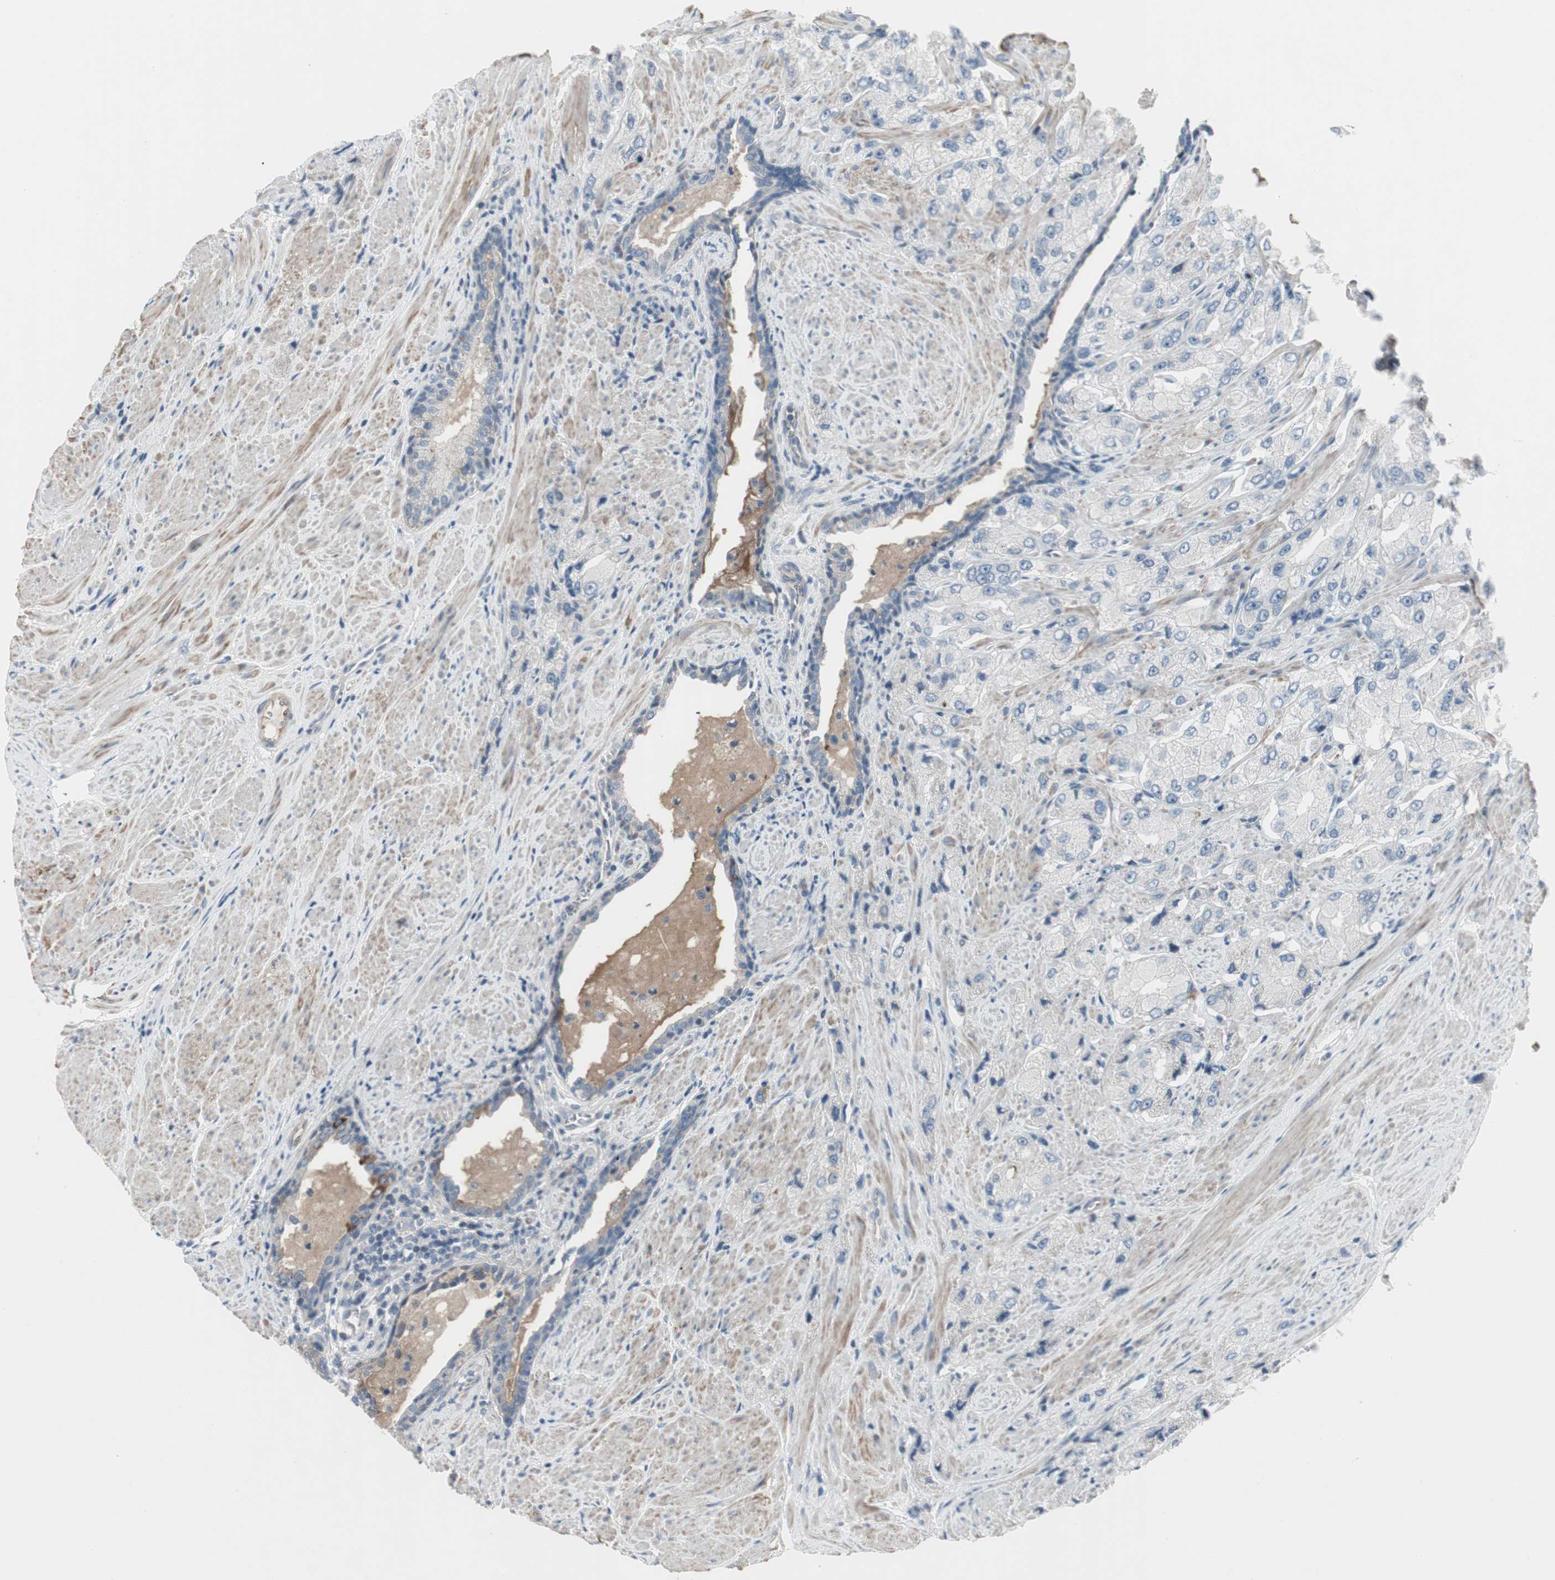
{"staining": {"intensity": "negative", "quantity": "none", "location": "none"}, "tissue": "prostate cancer", "cell_type": "Tumor cells", "image_type": "cancer", "snomed": [{"axis": "morphology", "description": "Adenocarcinoma, High grade"}, {"axis": "topography", "description": "Prostate"}], "caption": "IHC histopathology image of neoplastic tissue: human prostate cancer stained with DAB (3,3'-diaminobenzidine) shows no significant protein staining in tumor cells.", "gene": "PIGR", "patient": {"sex": "male", "age": 58}}